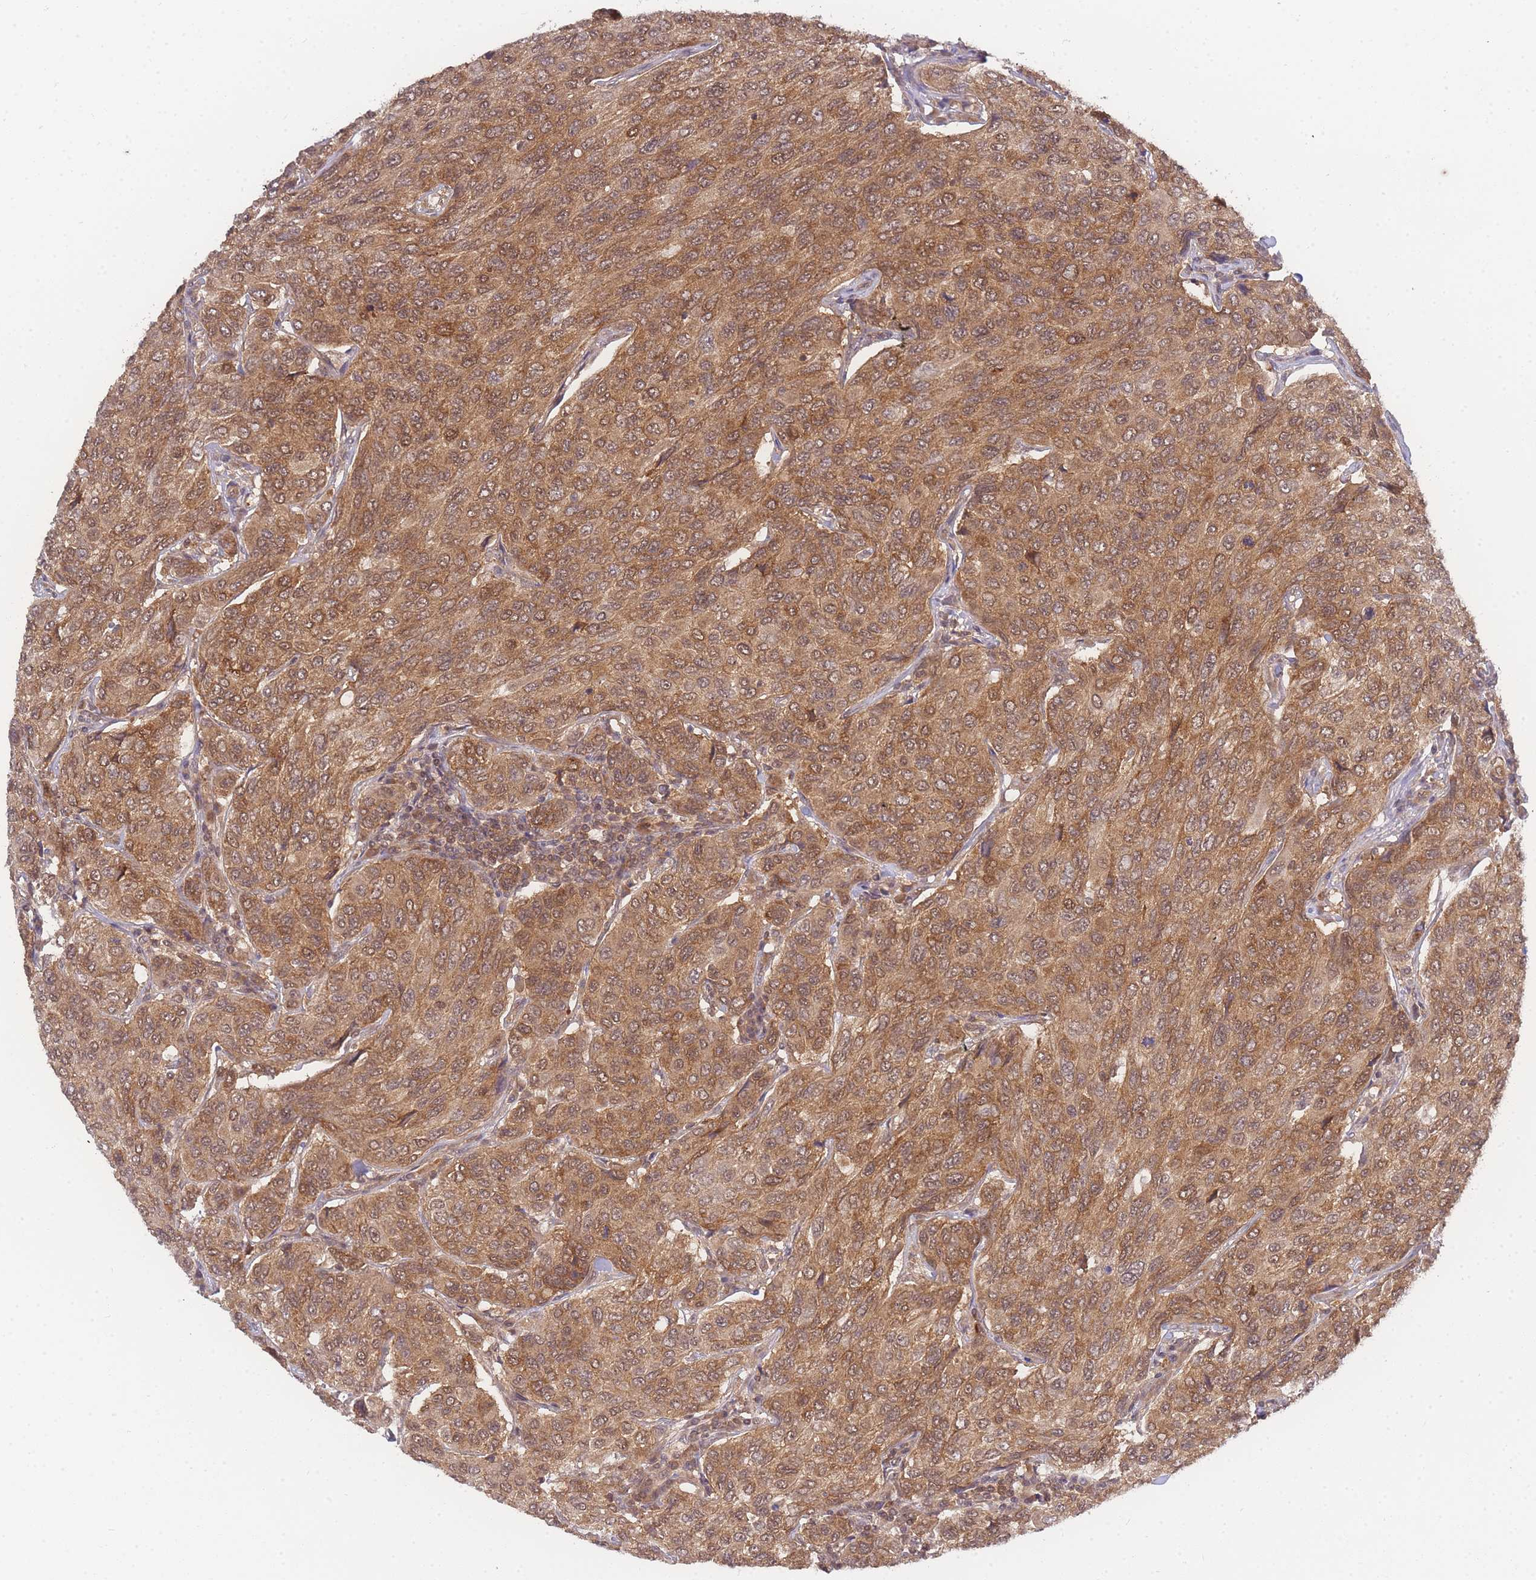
{"staining": {"intensity": "moderate", "quantity": ">75%", "location": "cytoplasmic/membranous,nuclear"}, "tissue": "breast cancer", "cell_type": "Tumor cells", "image_type": "cancer", "snomed": [{"axis": "morphology", "description": "Duct carcinoma"}, {"axis": "topography", "description": "Breast"}], "caption": "Breast intraductal carcinoma tissue displays moderate cytoplasmic/membranous and nuclear expression in approximately >75% of tumor cells", "gene": "KIAA1191", "patient": {"sex": "female", "age": 55}}